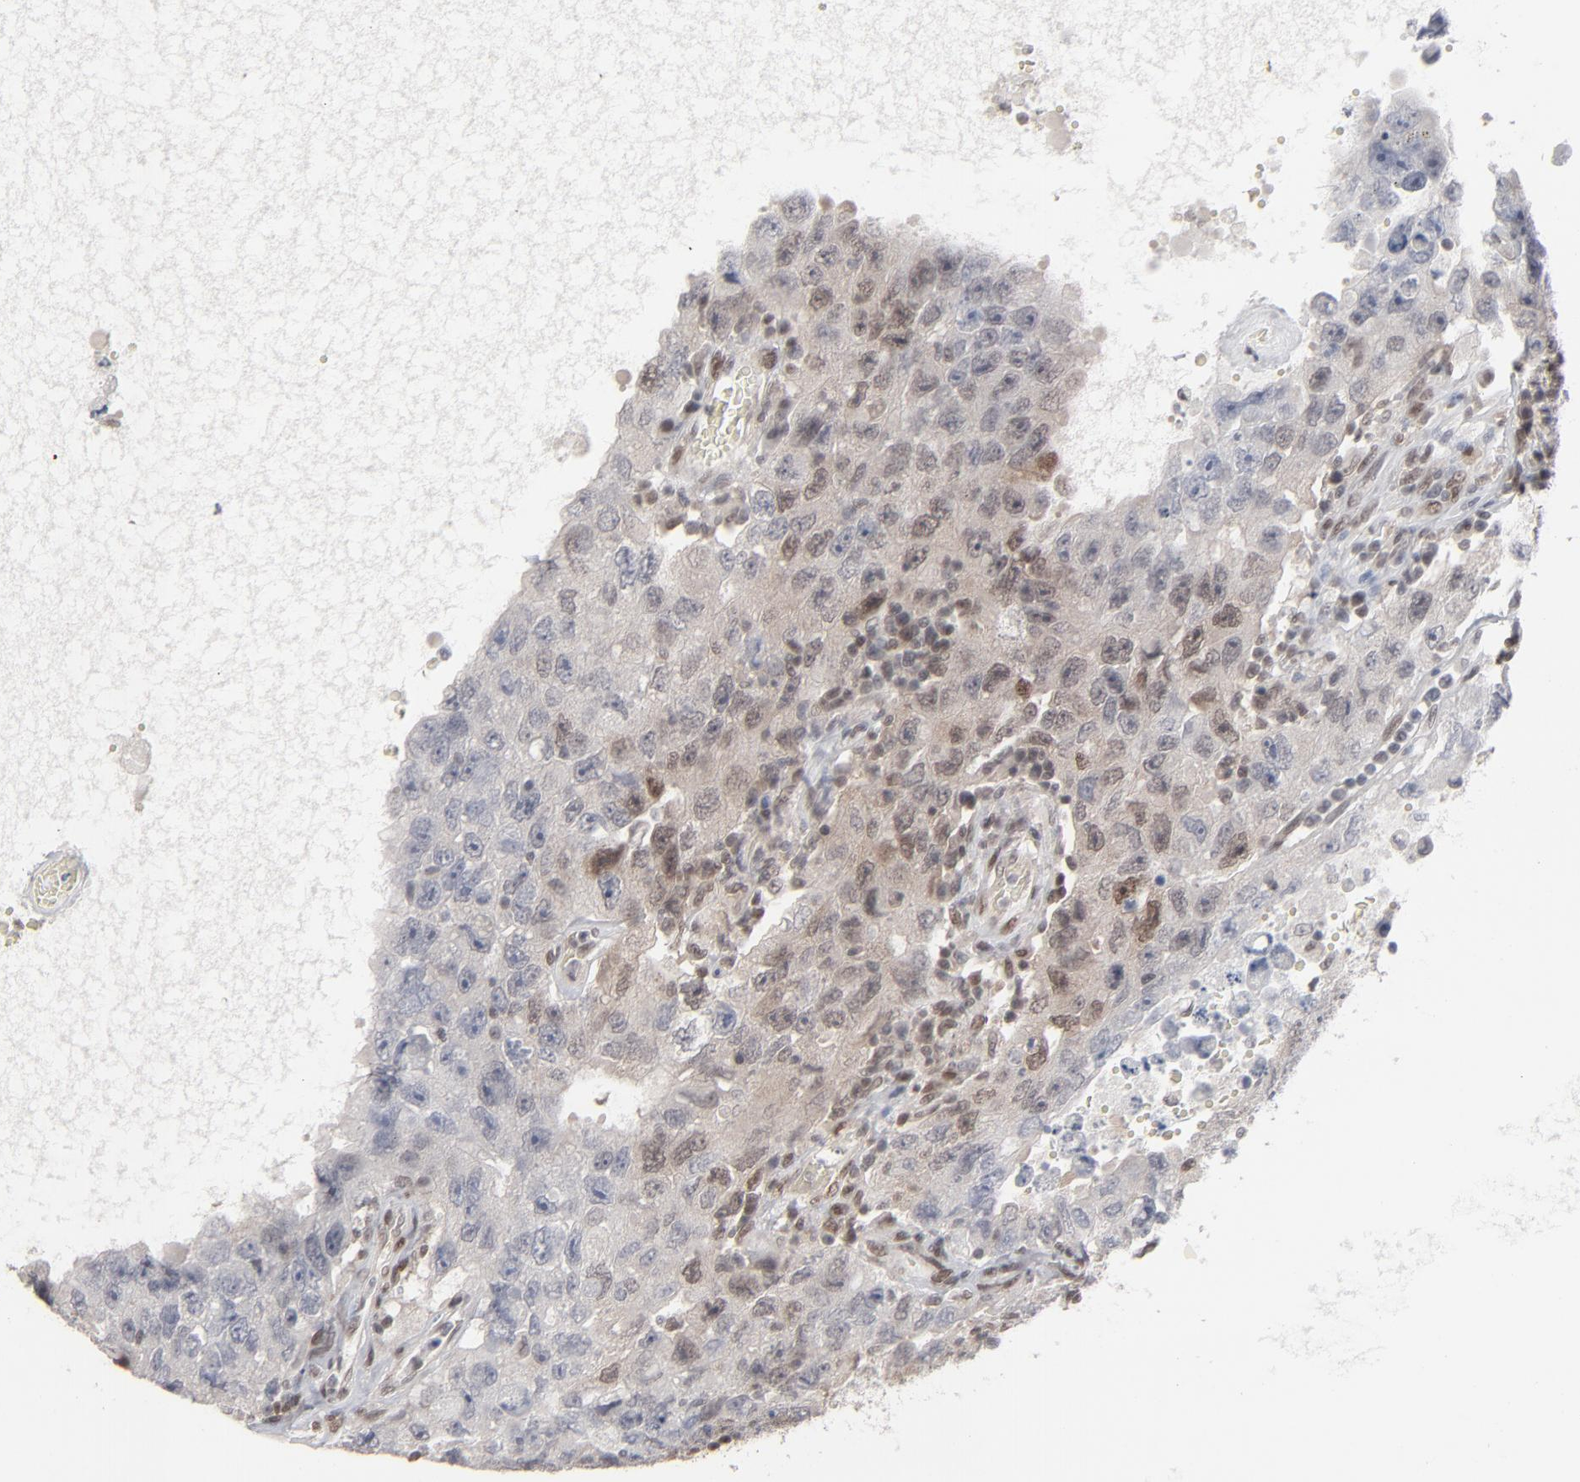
{"staining": {"intensity": "weak", "quantity": "25%-75%", "location": "cytoplasmic/membranous,nuclear"}, "tissue": "testis cancer", "cell_type": "Tumor cells", "image_type": "cancer", "snomed": [{"axis": "morphology", "description": "Carcinoma, Embryonal, NOS"}, {"axis": "topography", "description": "Testis"}], "caption": "Immunohistochemical staining of testis embryonal carcinoma displays weak cytoplasmic/membranous and nuclear protein expression in about 25%-75% of tumor cells.", "gene": "IRF9", "patient": {"sex": "male", "age": 26}}